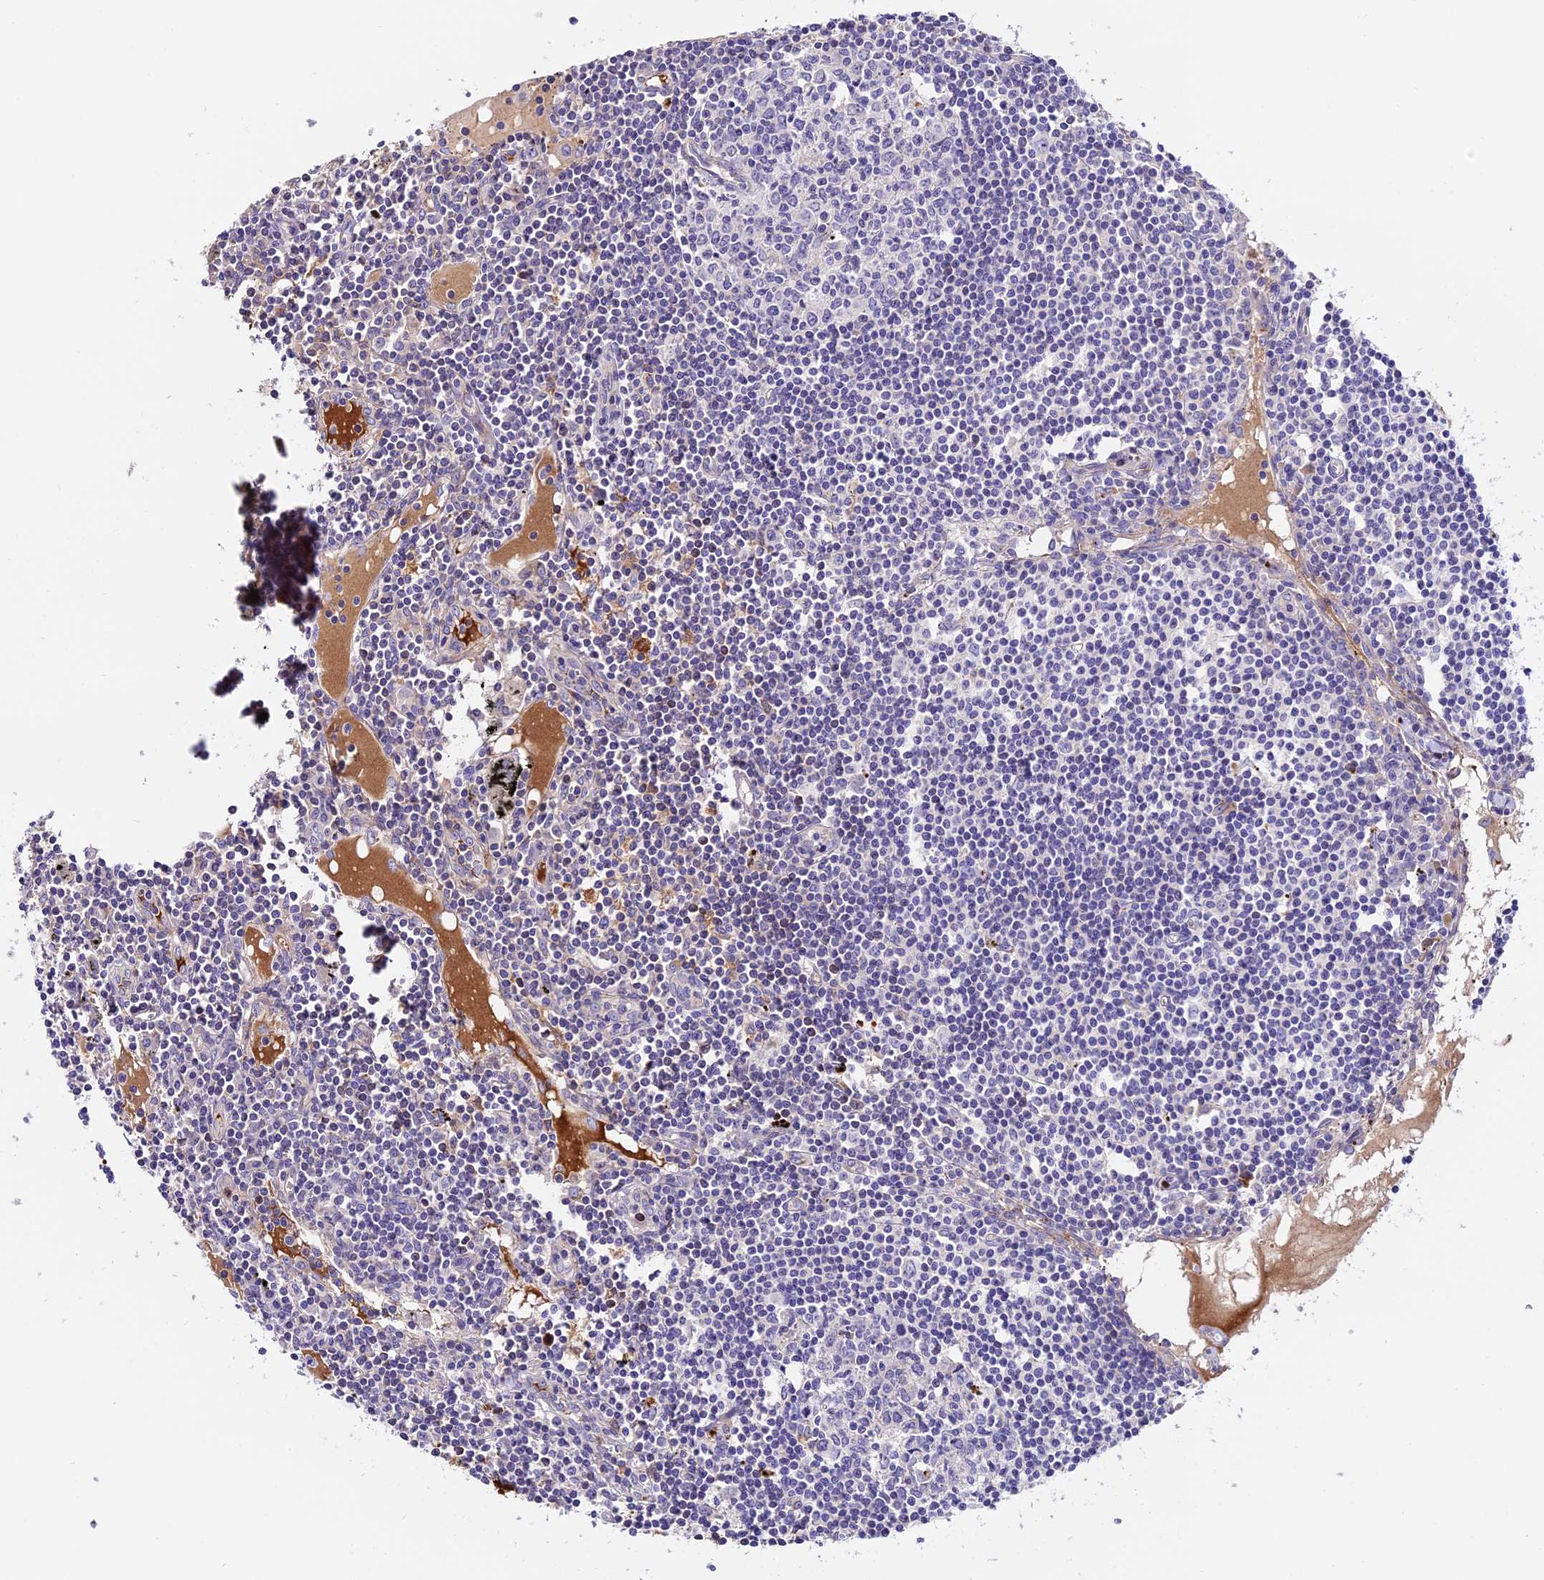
{"staining": {"intensity": "negative", "quantity": "none", "location": "none"}, "tissue": "lymph node", "cell_type": "Germinal center cells", "image_type": "normal", "snomed": [{"axis": "morphology", "description": "Normal tissue, NOS"}, {"axis": "topography", "description": "Lymph node"}], "caption": "The IHC histopathology image has no significant expression in germinal center cells of lymph node.", "gene": "MAP3K7CL", "patient": {"sex": "male", "age": 74}}